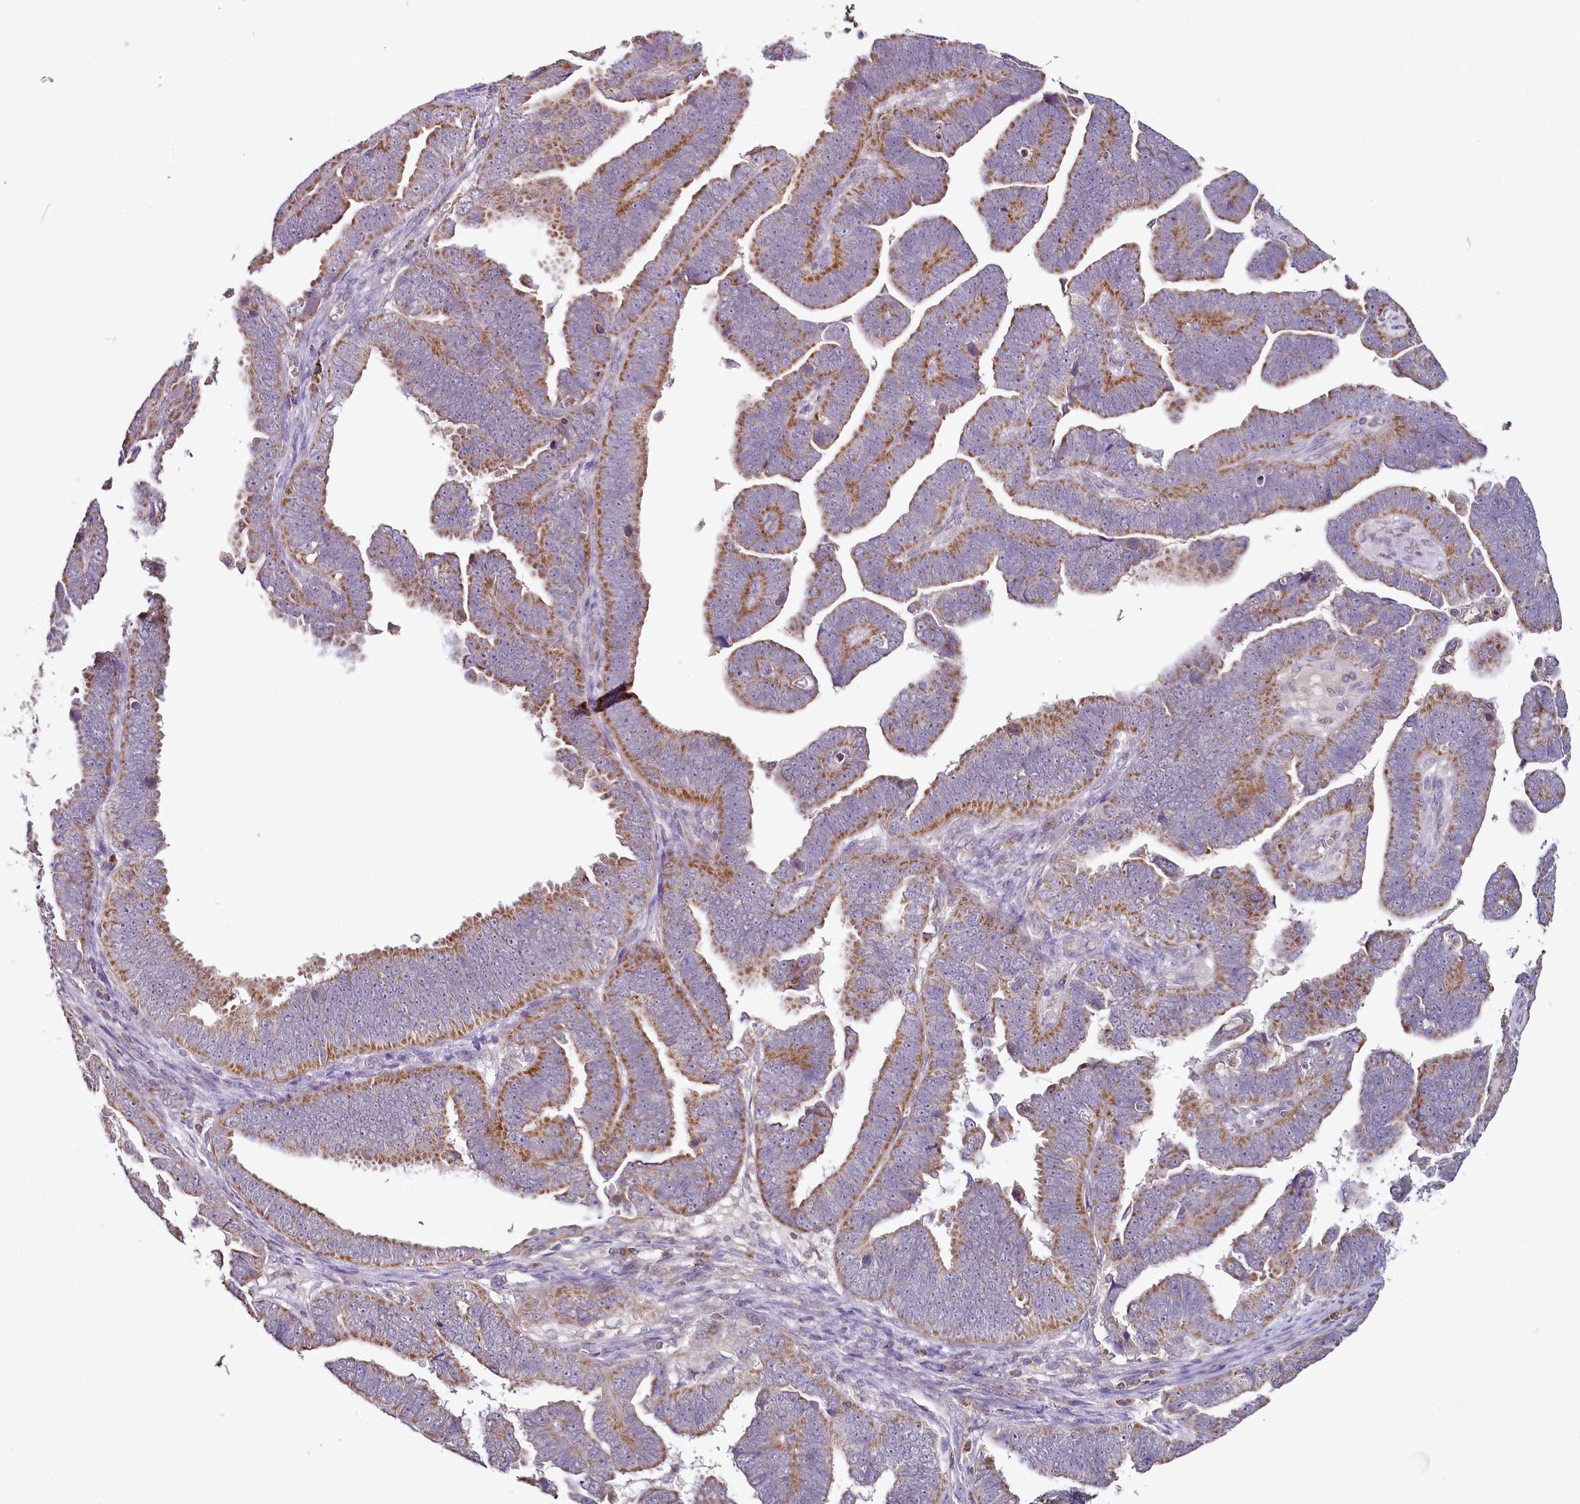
{"staining": {"intensity": "moderate", "quantity": "25%-75%", "location": "cytoplasmic/membranous"}, "tissue": "endometrial cancer", "cell_type": "Tumor cells", "image_type": "cancer", "snomed": [{"axis": "morphology", "description": "Adenocarcinoma, NOS"}, {"axis": "topography", "description": "Endometrium"}], "caption": "Immunohistochemical staining of human endometrial cancer displays medium levels of moderate cytoplasmic/membranous protein positivity in approximately 25%-75% of tumor cells.", "gene": "ACSS1", "patient": {"sex": "female", "age": 75}}